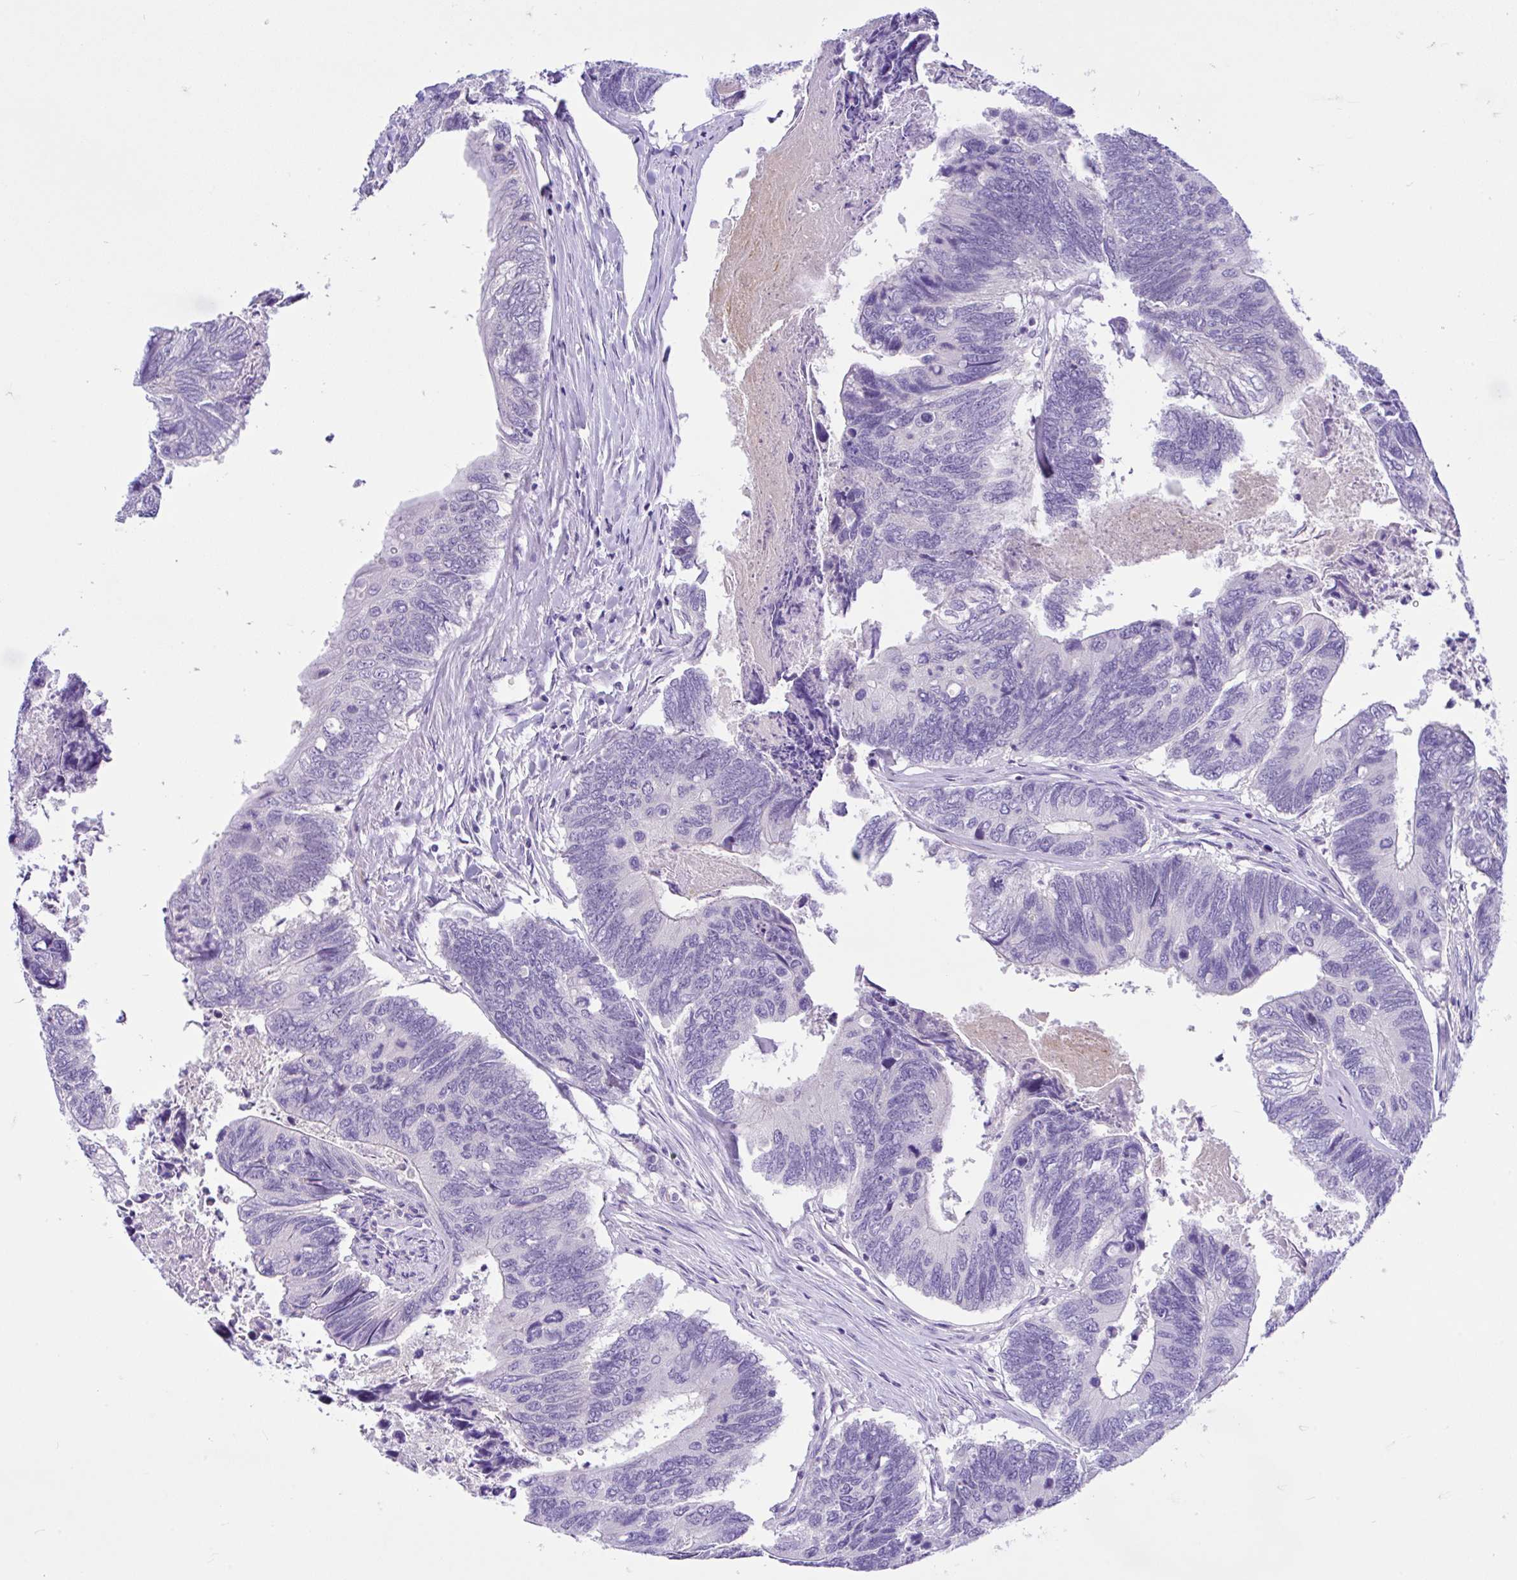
{"staining": {"intensity": "negative", "quantity": "none", "location": "none"}, "tissue": "colorectal cancer", "cell_type": "Tumor cells", "image_type": "cancer", "snomed": [{"axis": "morphology", "description": "Adenocarcinoma, NOS"}, {"axis": "topography", "description": "Colon"}], "caption": "Immunohistochemistry image of neoplastic tissue: colorectal cancer (adenocarcinoma) stained with DAB shows no significant protein expression in tumor cells. (DAB IHC with hematoxylin counter stain).", "gene": "ANO4", "patient": {"sex": "female", "age": 67}}